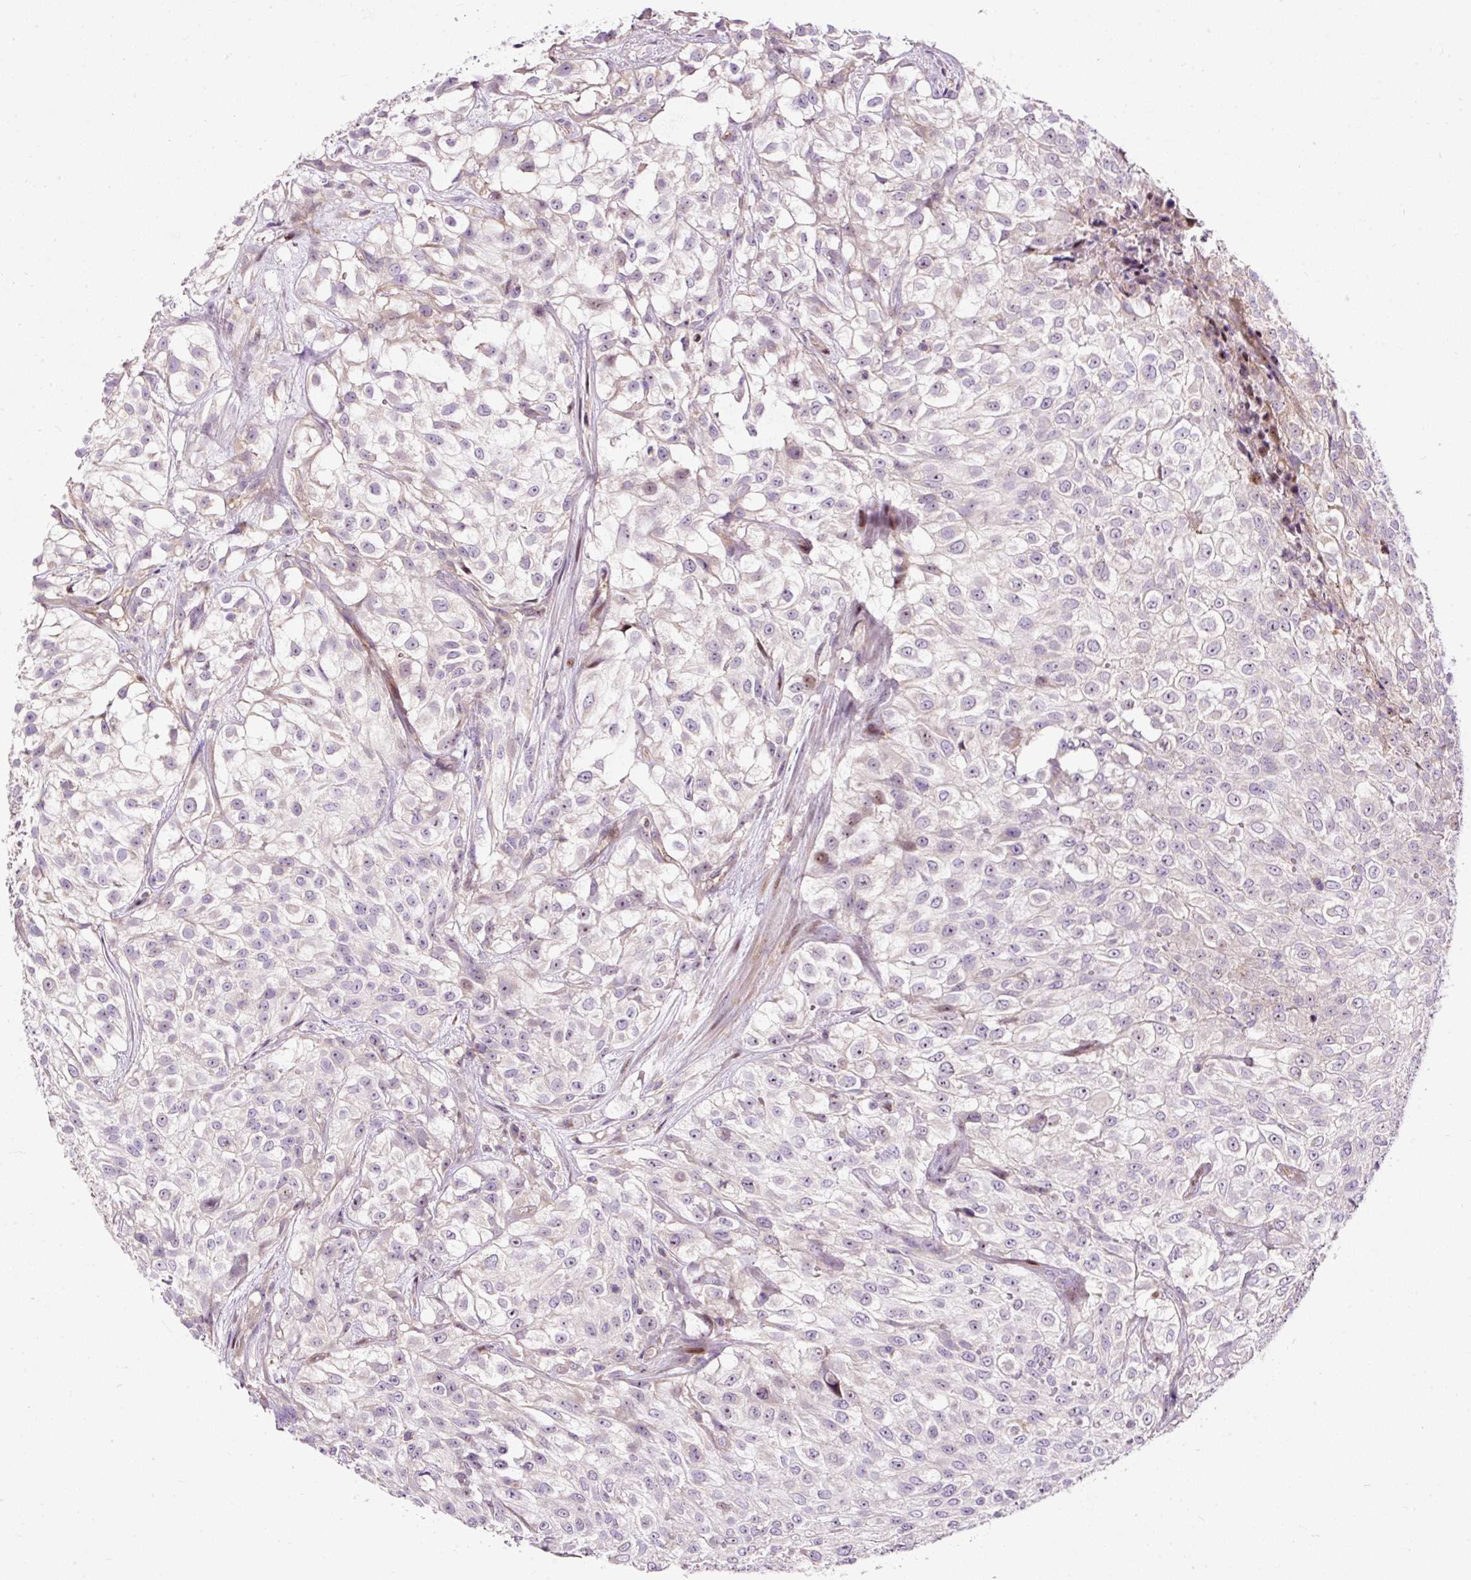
{"staining": {"intensity": "negative", "quantity": "none", "location": "none"}, "tissue": "urothelial cancer", "cell_type": "Tumor cells", "image_type": "cancer", "snomed": [{"axis": "morphology", "description": "Urothelial carcinoma, High grade"}, {"axis": "topography", "description": "Urinary bladder"}], "caption": "This is a photomicrograph of IHC staining of urothelial cancer, which shows no expression in tumor cells.", "gene": "BOLA3", "patient": {"sex": "male", "age": 56}}